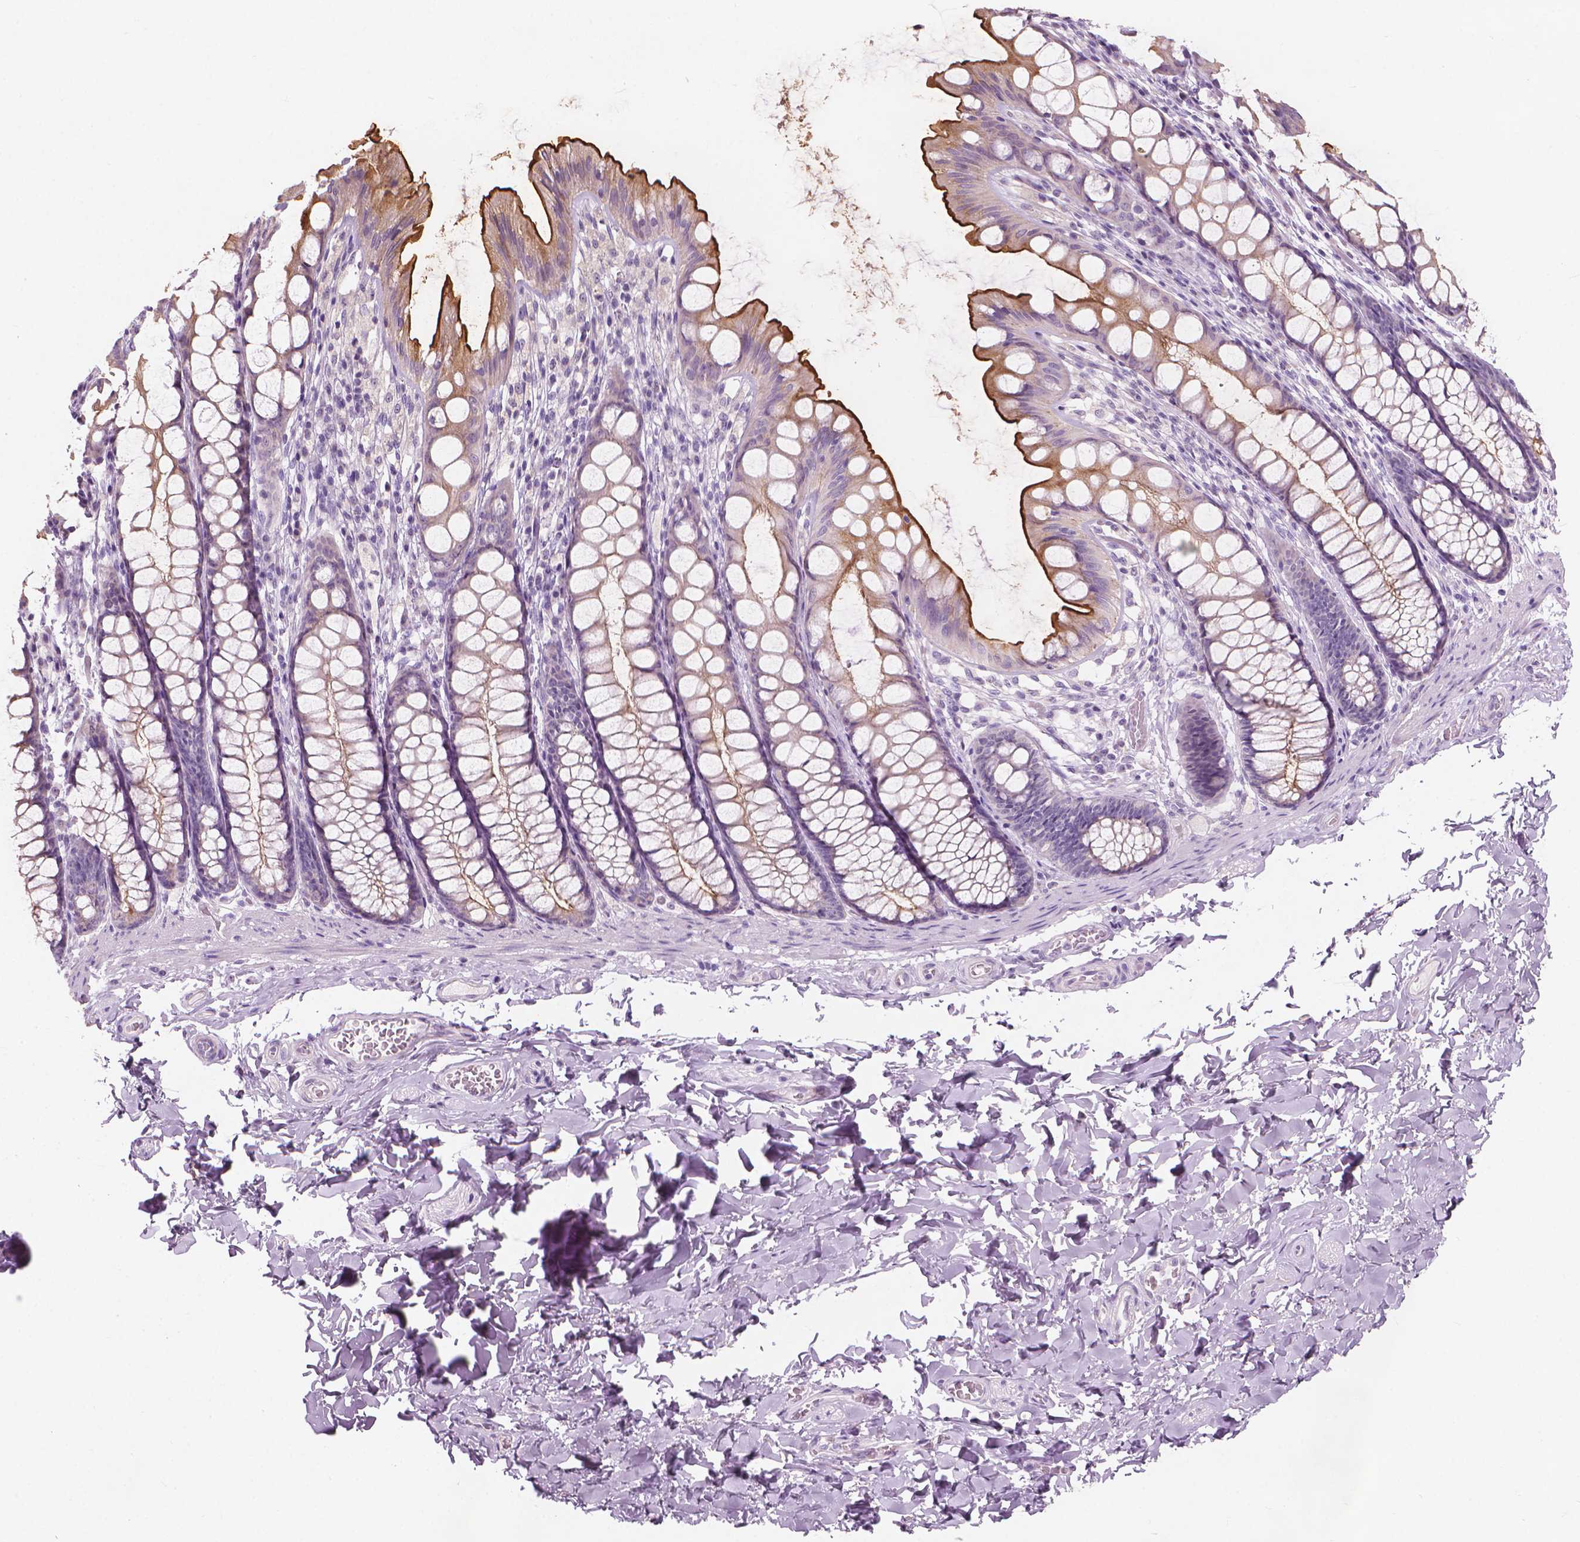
{"staining": {"intensity": "negative", "quantity": "none", "location": "none"}, "tissue": "colon", "cell_type": "Endothelial cells", "image_type": "normal", "snomed": [{"axis": "morphology", "description": "Normal tissue, NOS"}, {"axis": "topography", "description": "Colon"}], "caption": "Immunohistochemical staining of unremarkable colon displays no significant staining in endothelial cells. Brightfield microscopy of immunohistochemistry (IHC) stained with DAB (brown) and hematoxylin (blue), captured at high magnification.", "gene": "GPRC5A", "patient": {"sex": "male", "age": 47}}